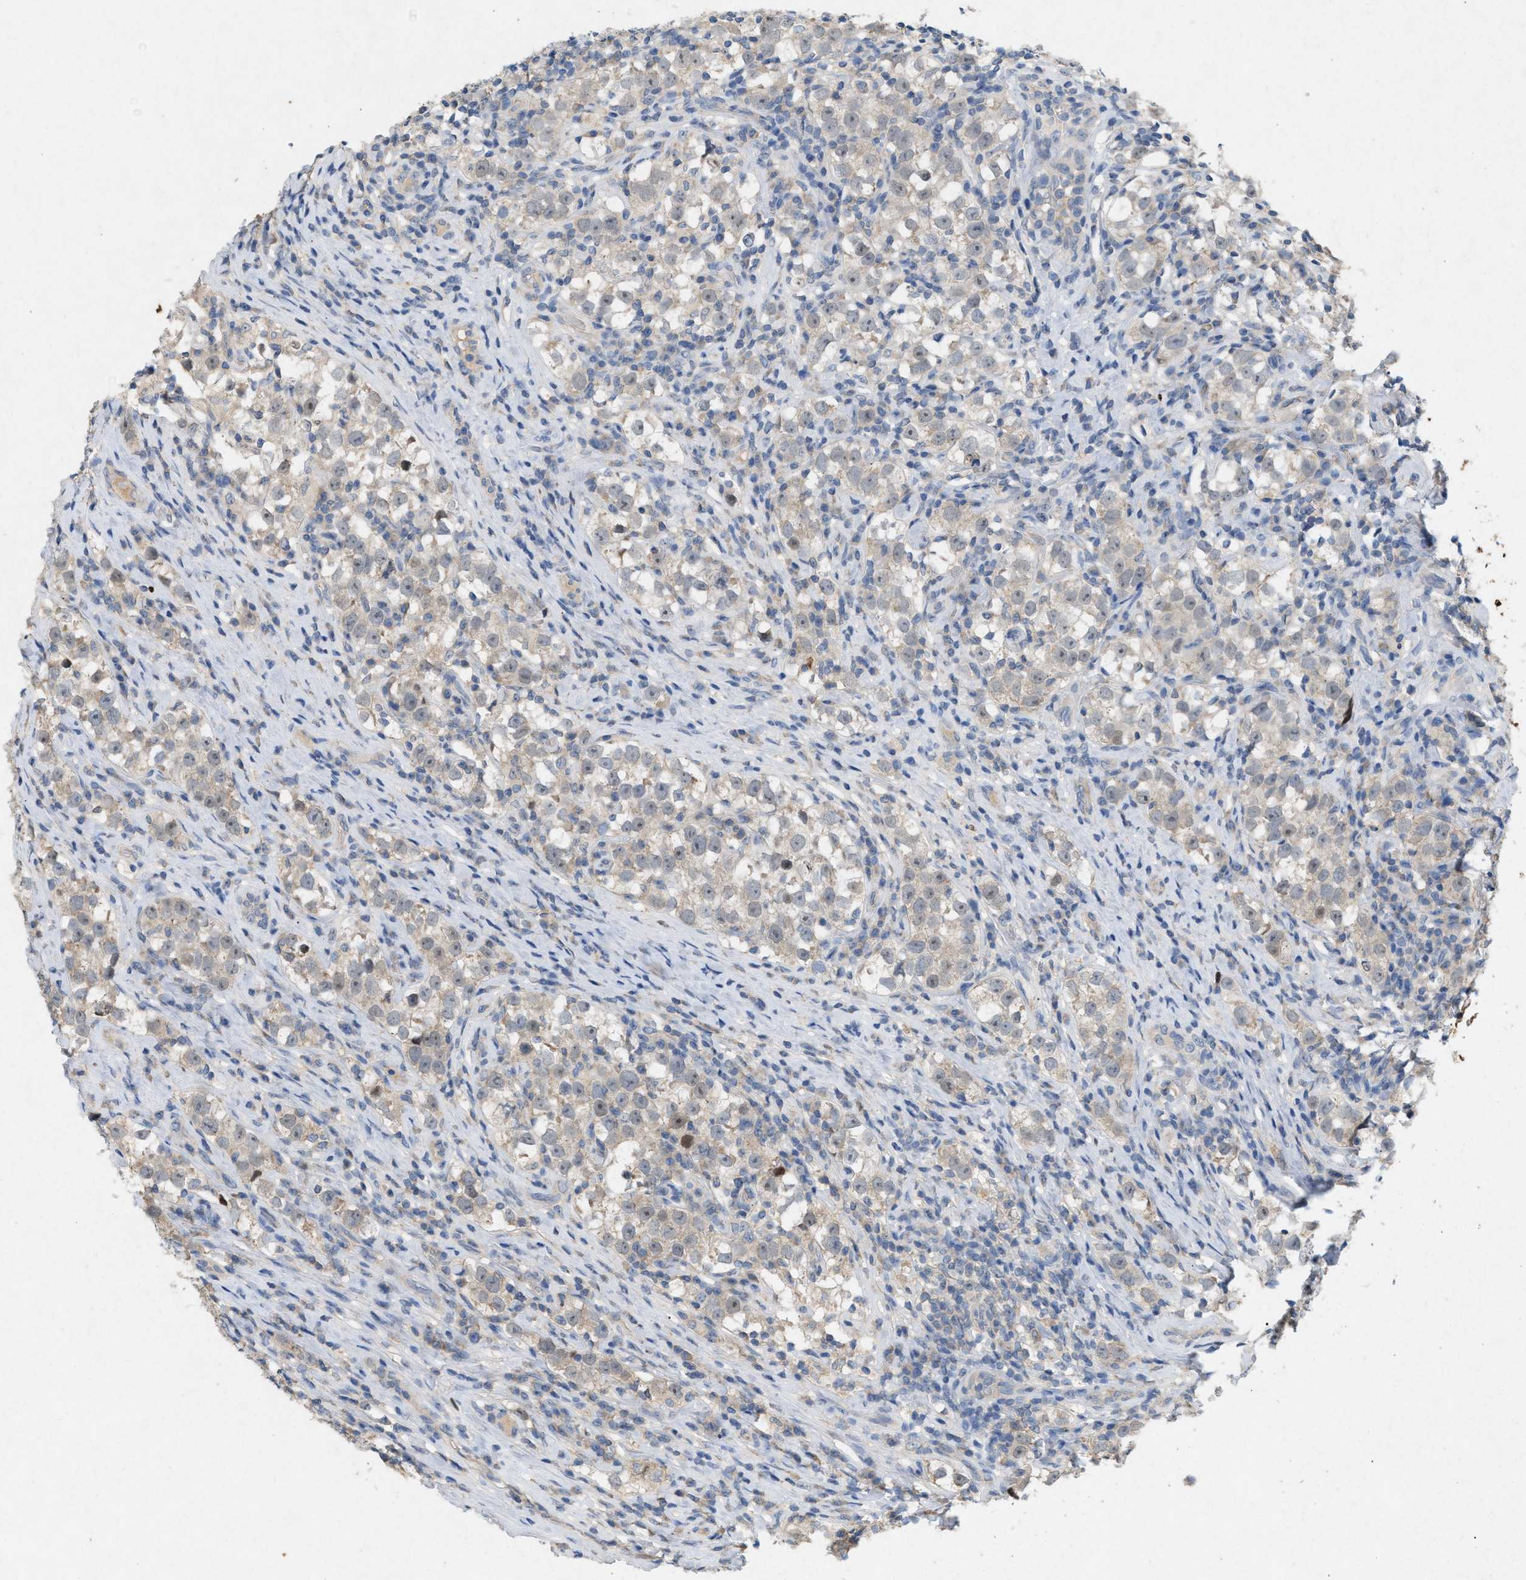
{"staining": {"intensity": "weak", "quantity": "<25%", "location": "cytoplasmic/membranous"}, "tissue": "testis cancer", "cell_type": "Tumor cells", "image_type": "cancer", "snomed": [{"axis": "morphology", "description": "Normal tissue, NOS"}, {"axis": "morphology", "description": "Seminoma, NOS"}, {"axis": "topography", "description": "Testis"}], "caption": "Immunohistochemical staining of testis cancer displays no significant expression in tumor cells.", "gene": "DCAF7", "patient": {"sex": "male", "age": 43}}